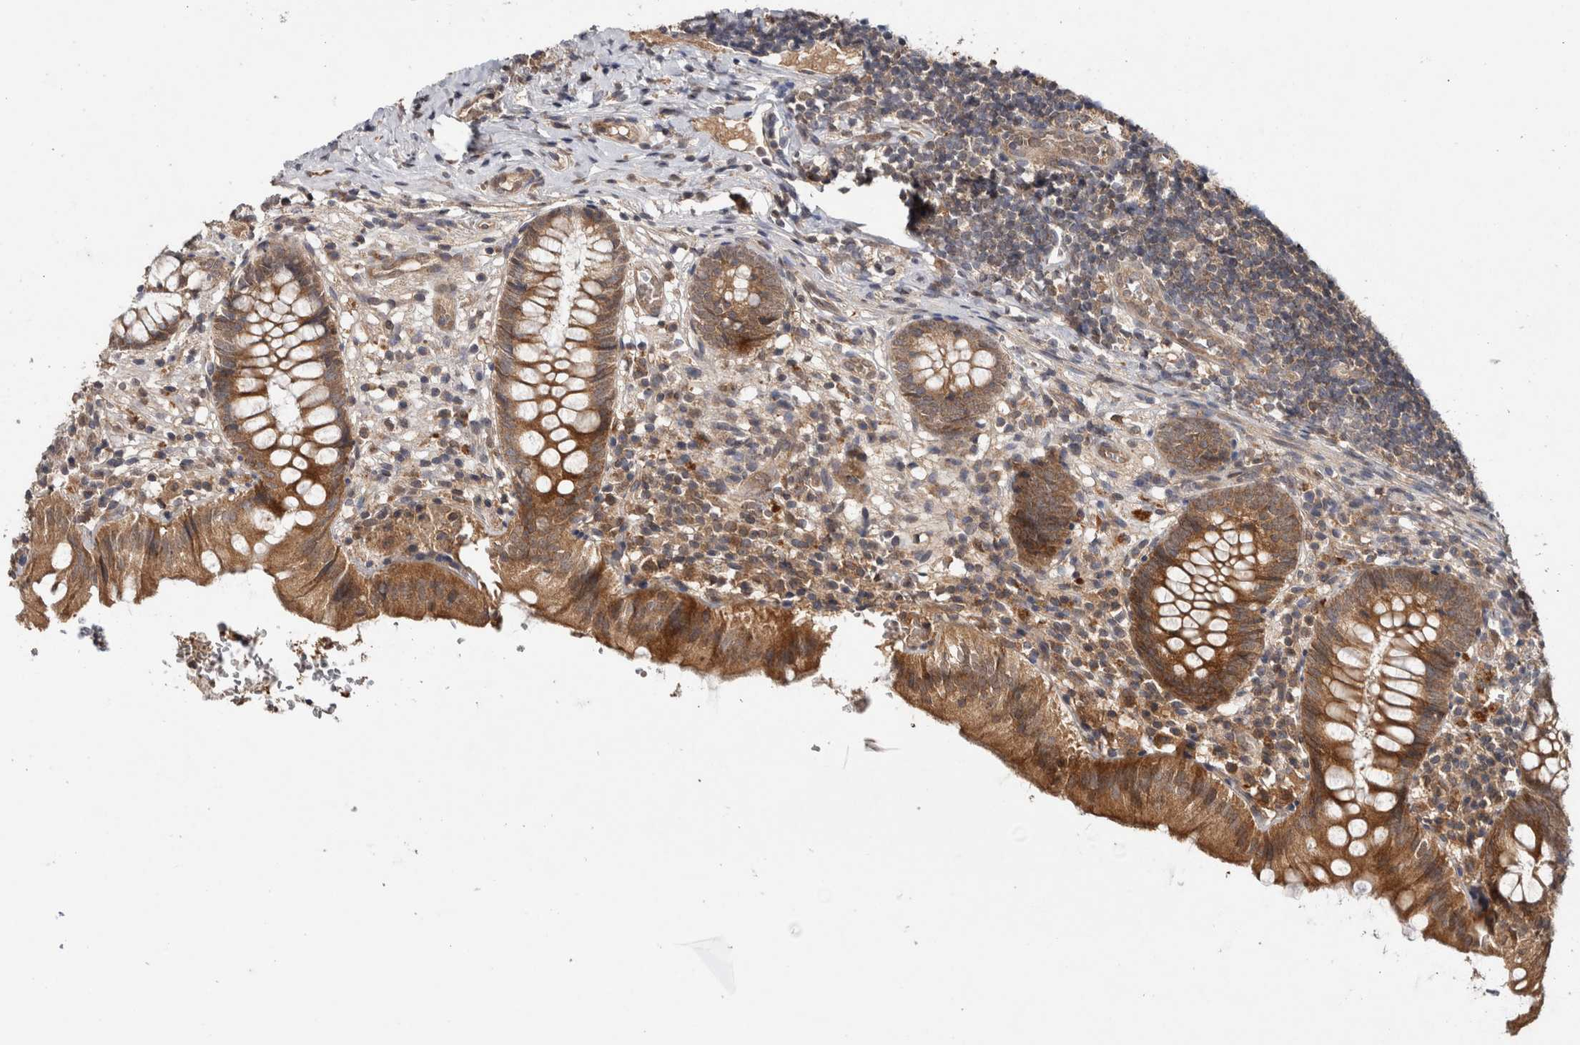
{"staining": {"intensity": "moderate", "quantity": ">75%", "location": "cytoplasmic/membranous"}, "tissue": "appendix", "cell_type": "Glandular cells", "image_type": "normal", "snomed": [{"axis": "morphology", "description": "Normal tissue, NOS"}, {"axis": "topography", "description": "Appendix"}], "caption": "The immunohistochemical stain labels moderate cytoplasmic/membranous staining in glandular cells of benign appendix.", "gene": "HMOX2", "patient": {"sex": "male", "age": 8}}